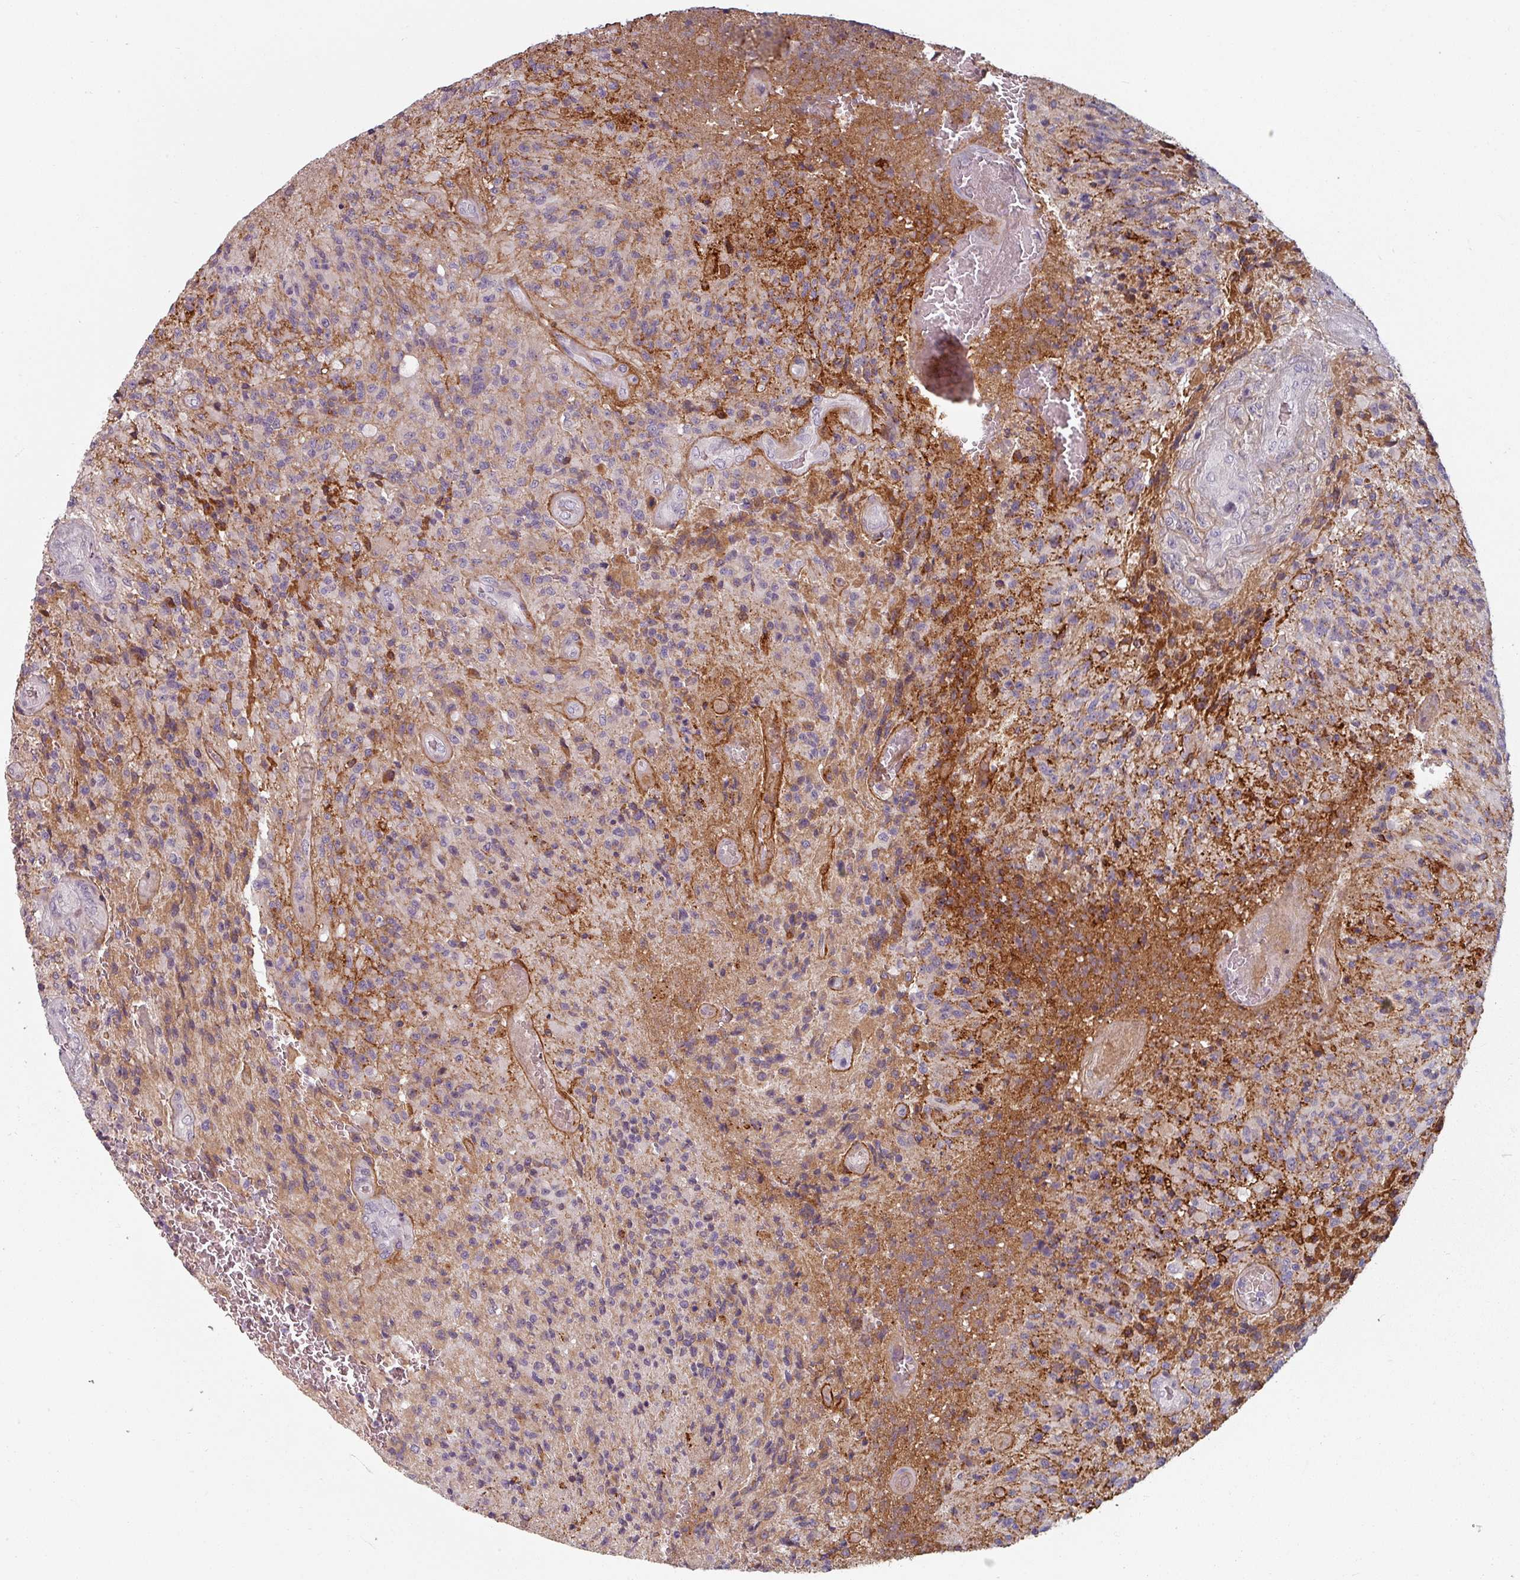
{"staining": {"intensity": "negative", "quantity": "none", "location": "none"}, "tissue": "glioma", "cell_type": "Tumor cells", "image_type": "cancer", "snomed": [{"axis": "morphology", "description": "Normal tissue, NOS"}, {"axis": "morphology", "description": "Glioma, malignant, High grade"}, {"axis": "topography", "description": "Cerebral cortex"}], "caption": "This is an immunohistochemistry (IHC) micrograph of malignant glioma (high-grade). There is no positivity in tumor cells.", "gene": "CYB5RL", "patient": {"sex": "male", "age": 56}}